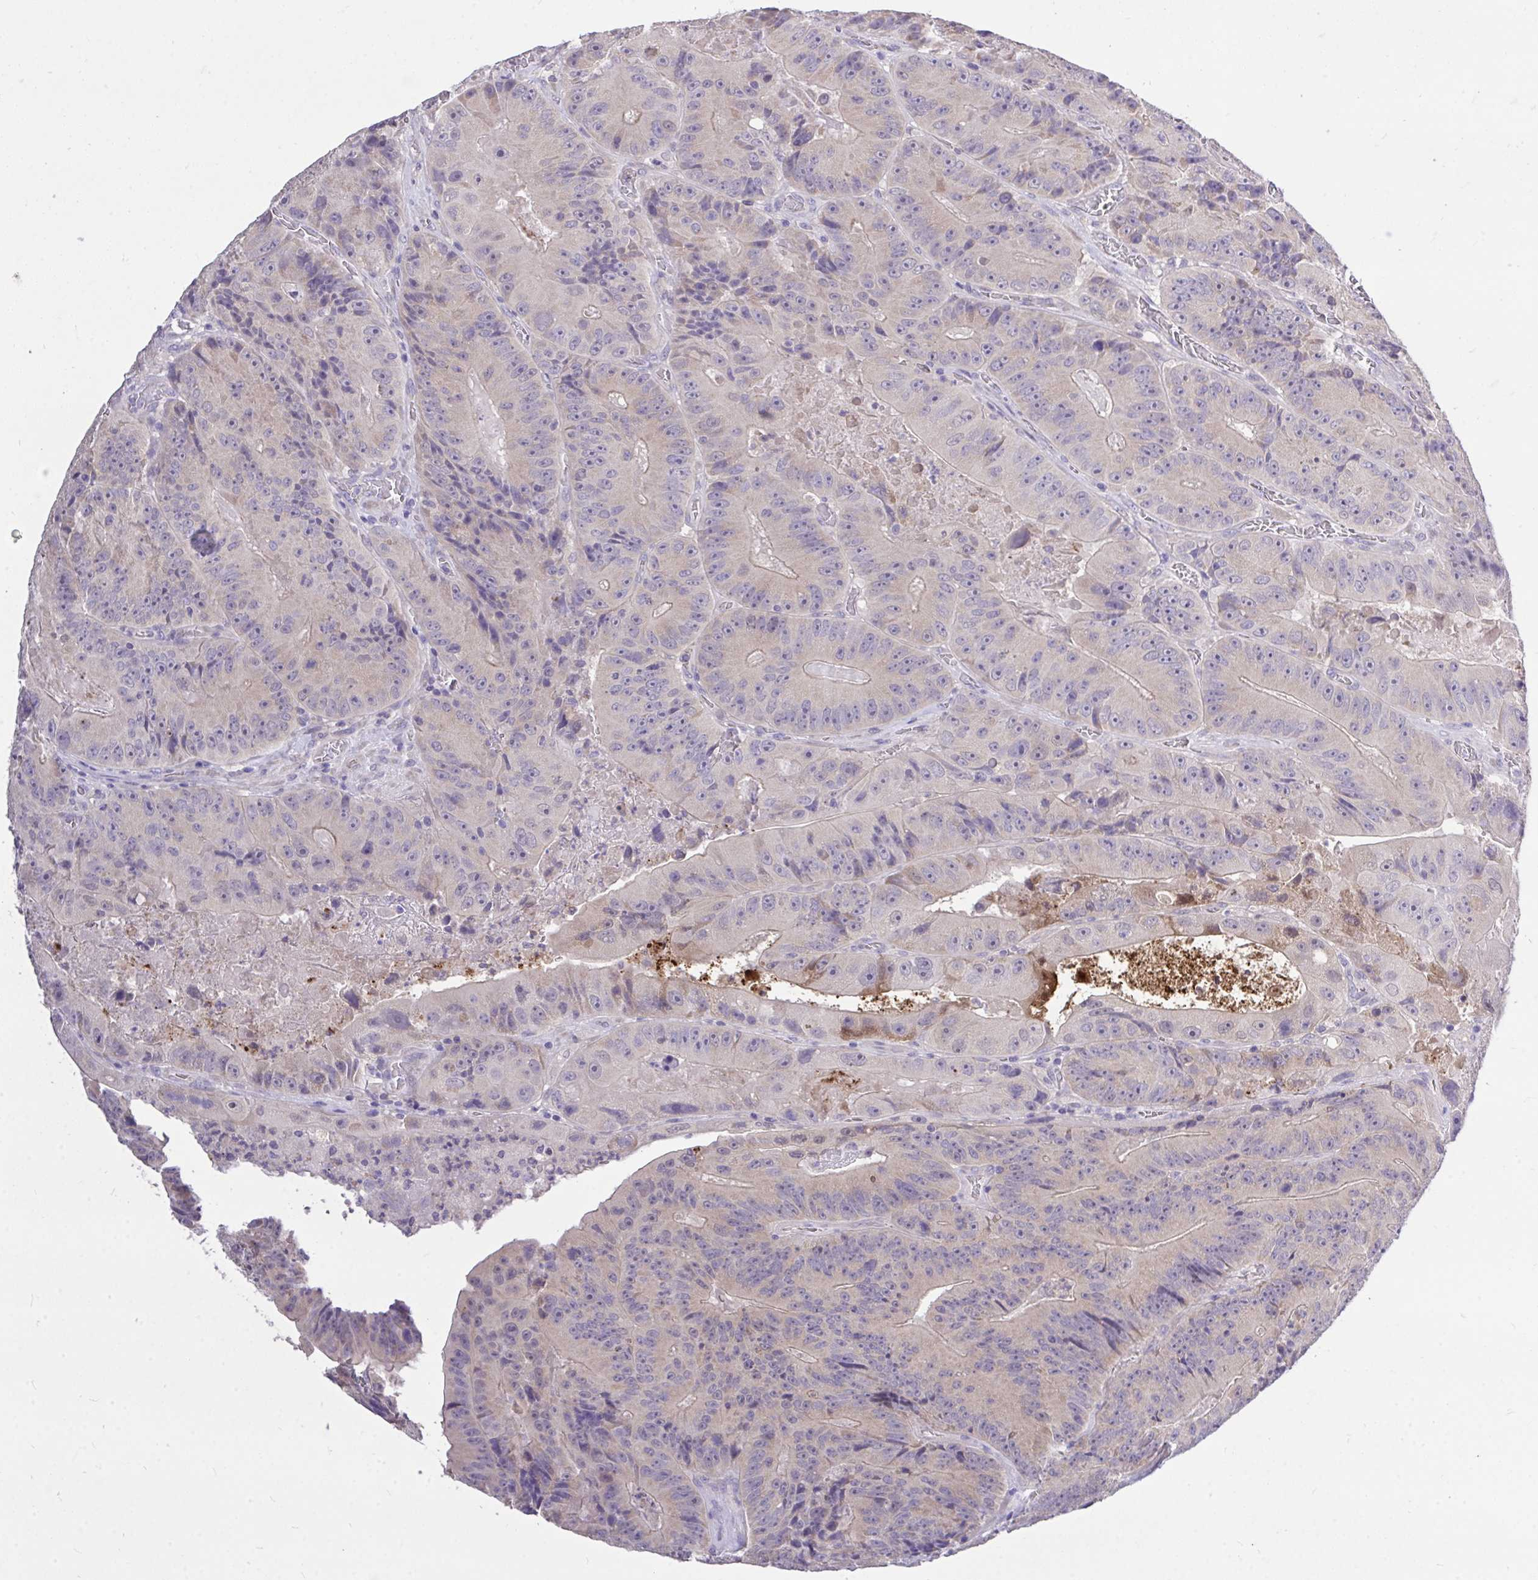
{"staining": {"intensity": "weak", "quantity": "<25%", "location": "cytoplasmic/membranous"}, "tissue": "colorectal cancer", "cell_type": "Tumor cells", "image_type": "cancer", "snomed": [{"axis": "morphology", "description": "Adenocarcinoma, NOS"}, {"axis": "topography", "description": "Colon"}], "caption": "A micrograph of colorectal adenocarcinoma stained for a protein reveals no brown staining in tumor cells.", "gene": "MPC2", "patient": {"sex": "female", "age": 86}}